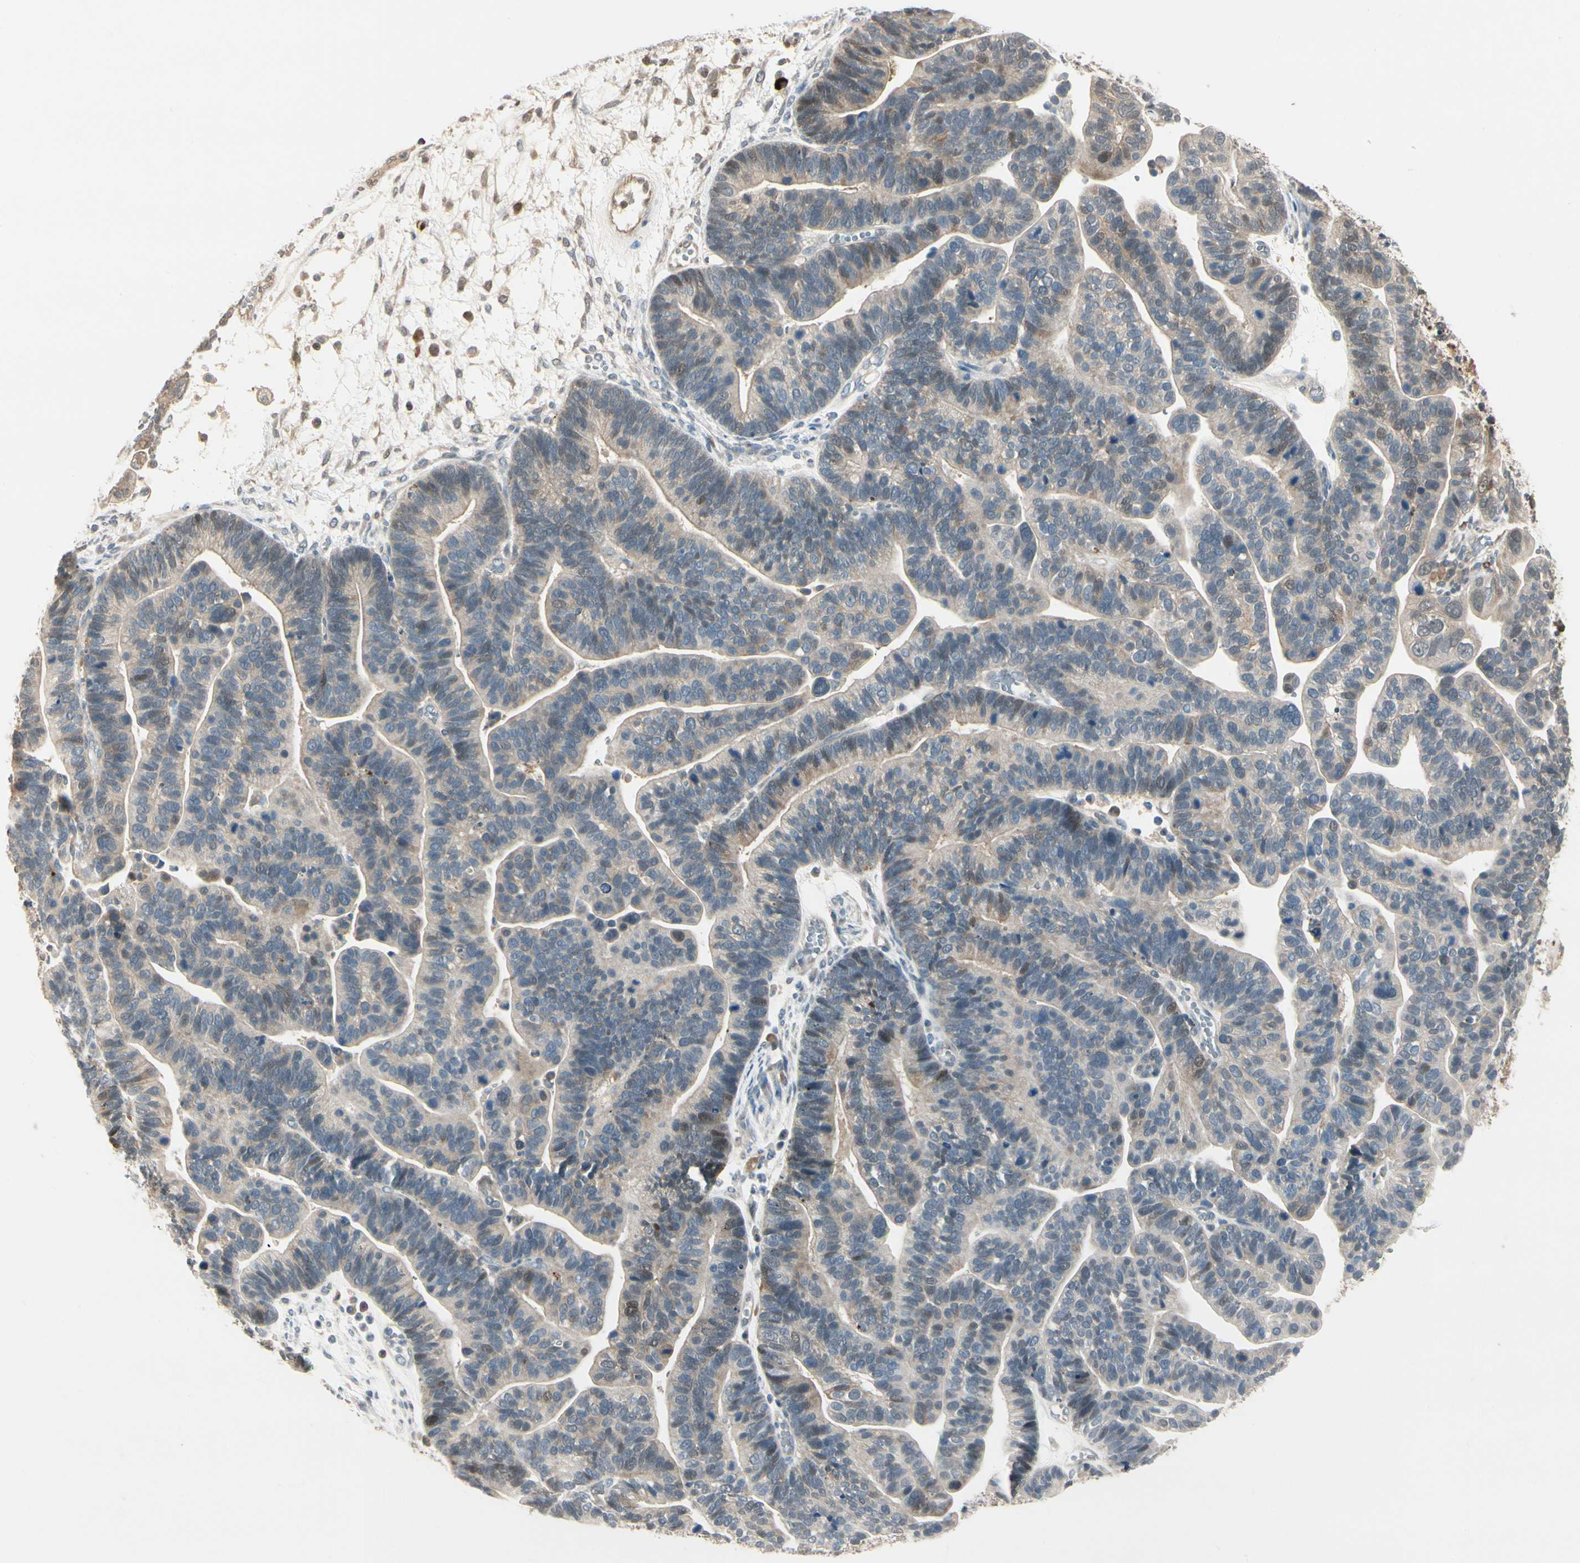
{"staining": {"intensity": "weak", "quantity": "25%-75%", "location": "cytoplasmic/membranous"}, "tissue": "ovarian cancer", "cell_type": "Tumor cells", "image_type": "cancer", "snomed": [{"axis": "morphology", "description": "Cystadenocarcinoma, serous, NOS"}, {"axis": "topography", "description": "Ovary"}], "caption": "Immunohistochemical staining of ovarian cancer displays low levels of weak cytoplasmic/membranous protein expression in approximately 25%-75% of tumor cells.", "gene": "EVC", "patient": {"sex": "female", "age": 56}}